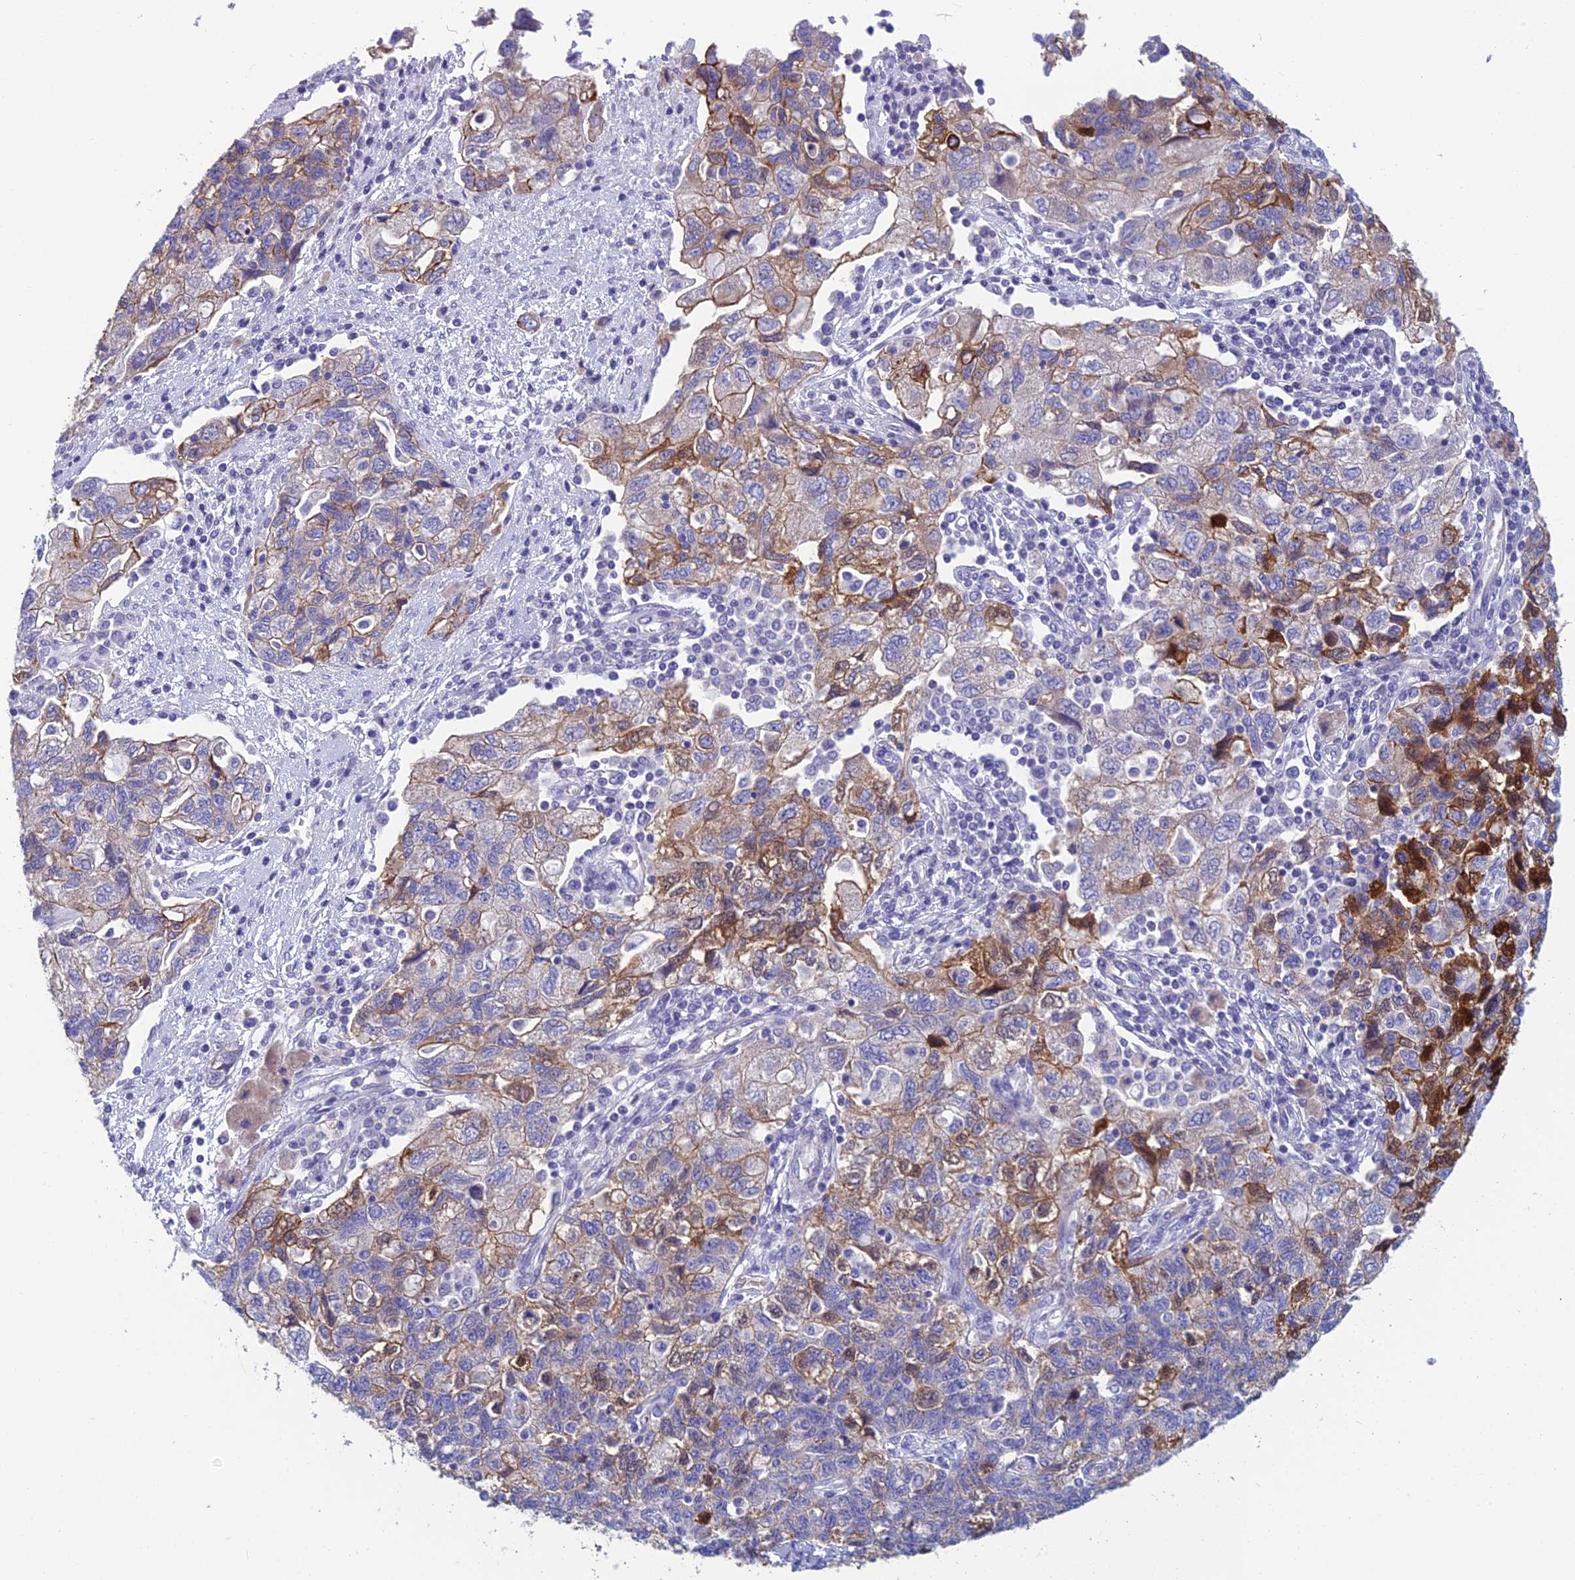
{"staining": {"intensity": "moderate", "quantity": "25%-75%", "location": "cytoplasmic/membranous"}, "tissue": "ovarian cancer", "cell_type": "Tumor cells", "image_type": "cancer", "snomed": [{"axis": "morphology", "description": "Carcinoma, NOS"}, {"axis": "morphology", "description": "Cystadenocarcinoma, serous, NOS"}, {"axis": "topography", "description": "Ovary"}], "caption": "IHC staining of ovarian cancer (carcinoma), which reveals medium levels of moderate cytoplasmic/membranous staining in about 25%-75% of tumor cells indicating moderate cytoplasmic/membranous protein positivity. The staining was performed using DAB (brown) for protein detection and nuclei were counterstained in hematoxylin (blue).", "gene": "RBM41", "patient": {"sex": "female", "age": 69}}